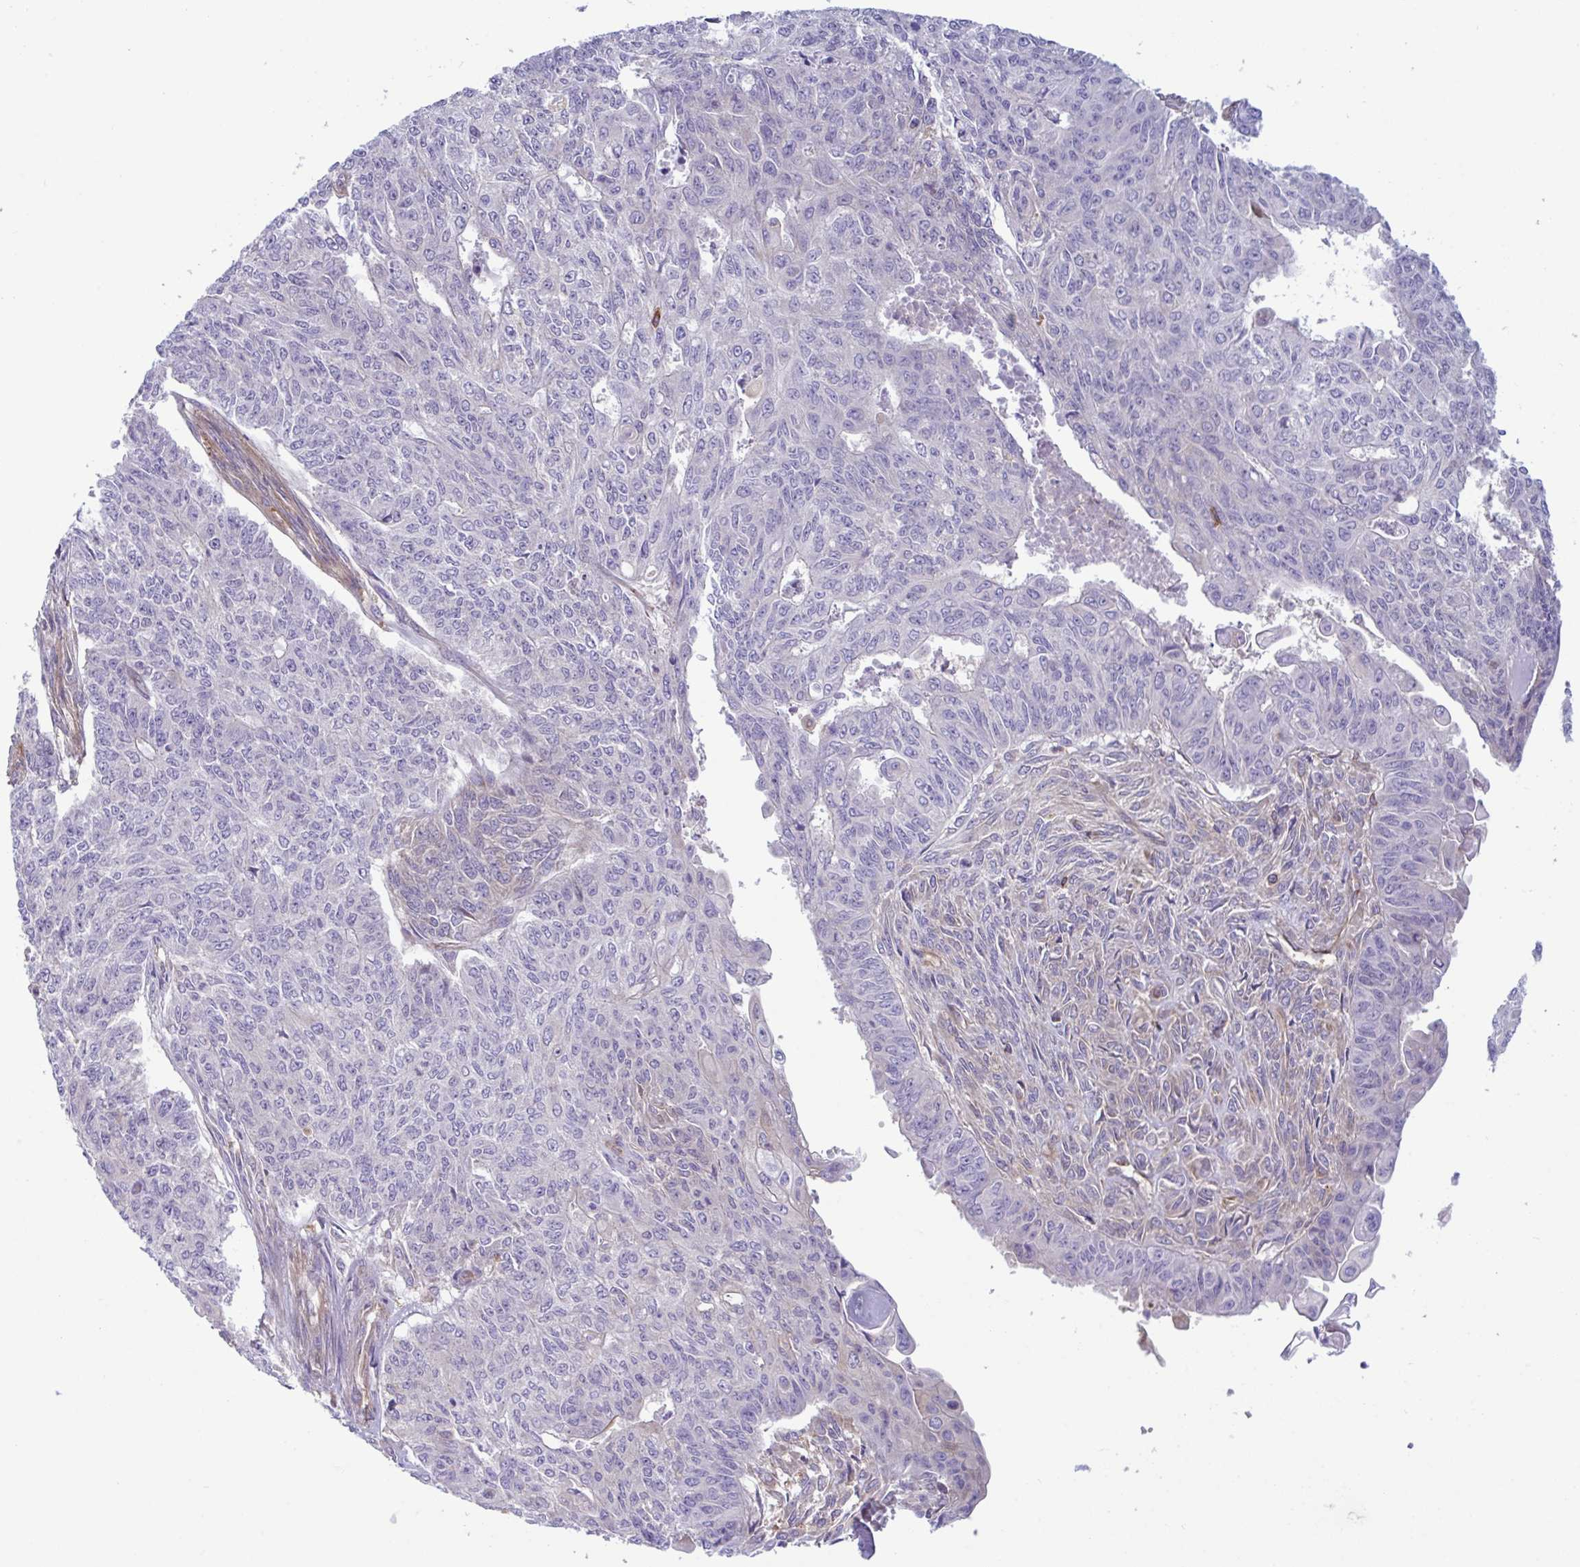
{"staining": {"intensity": "negative", "quantity": "none", "location": "none"}, "tissue": "endometrial cancer", "cell_type": "Tumor cells", "image_type": "cancer", "snomed": [{"axis": "morphology", "description": "Adenocarcinoma, NOS"}, {"axis": "topography", "description": "Endometrium"}], "caption": "Immunohistochemistry histopathology image of neoplastic tissue: human endometrial cancer (adenocarcinoma) stained with DAB (3,3'-diaminobenzidine) shows no significant protein expression in tumor cells. (DAB IHC with hematoxylin counter stain).", "gene": "TSC22D3", "patient": {"sex": "female", "age": 32}}